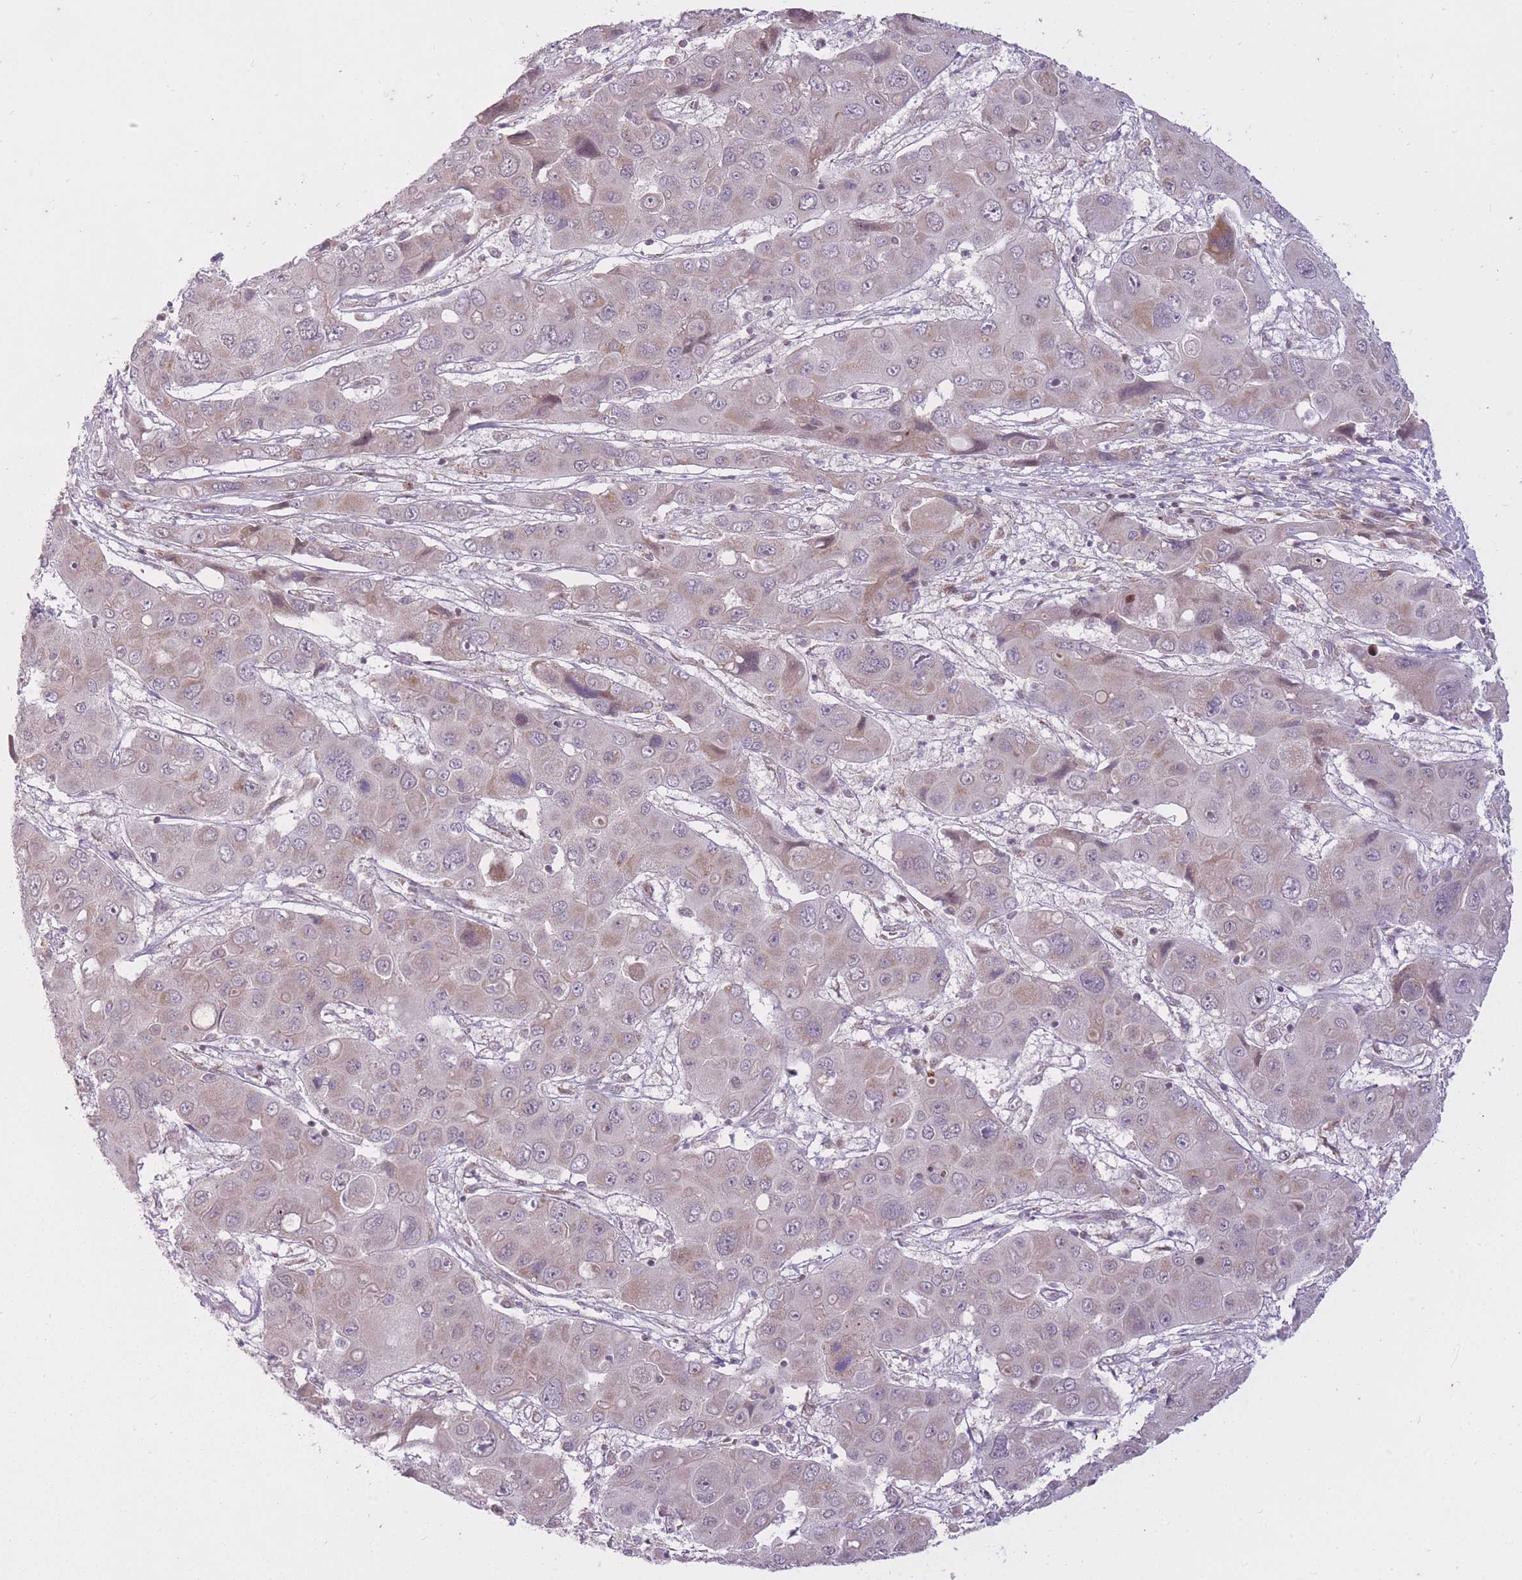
{"staining": {"intensity": "weak", "quantity": "<25%", "location": "cytoplasmic/membranous"}, "tissue": "liver cancer", "cell_type": "Tumor cells", "image_type": "cancer", "snomed": [{"axis": "morphology", "description": "Cholangiocarcinoma"}, {"axis": "topography", "description": "Liver"}], "caption": "Tumor cells are negative for brown protein staining in cholangiocarcinoma (liver).", "gene": "LIN7C", "patient": {"sex": "male", "age": 67}}